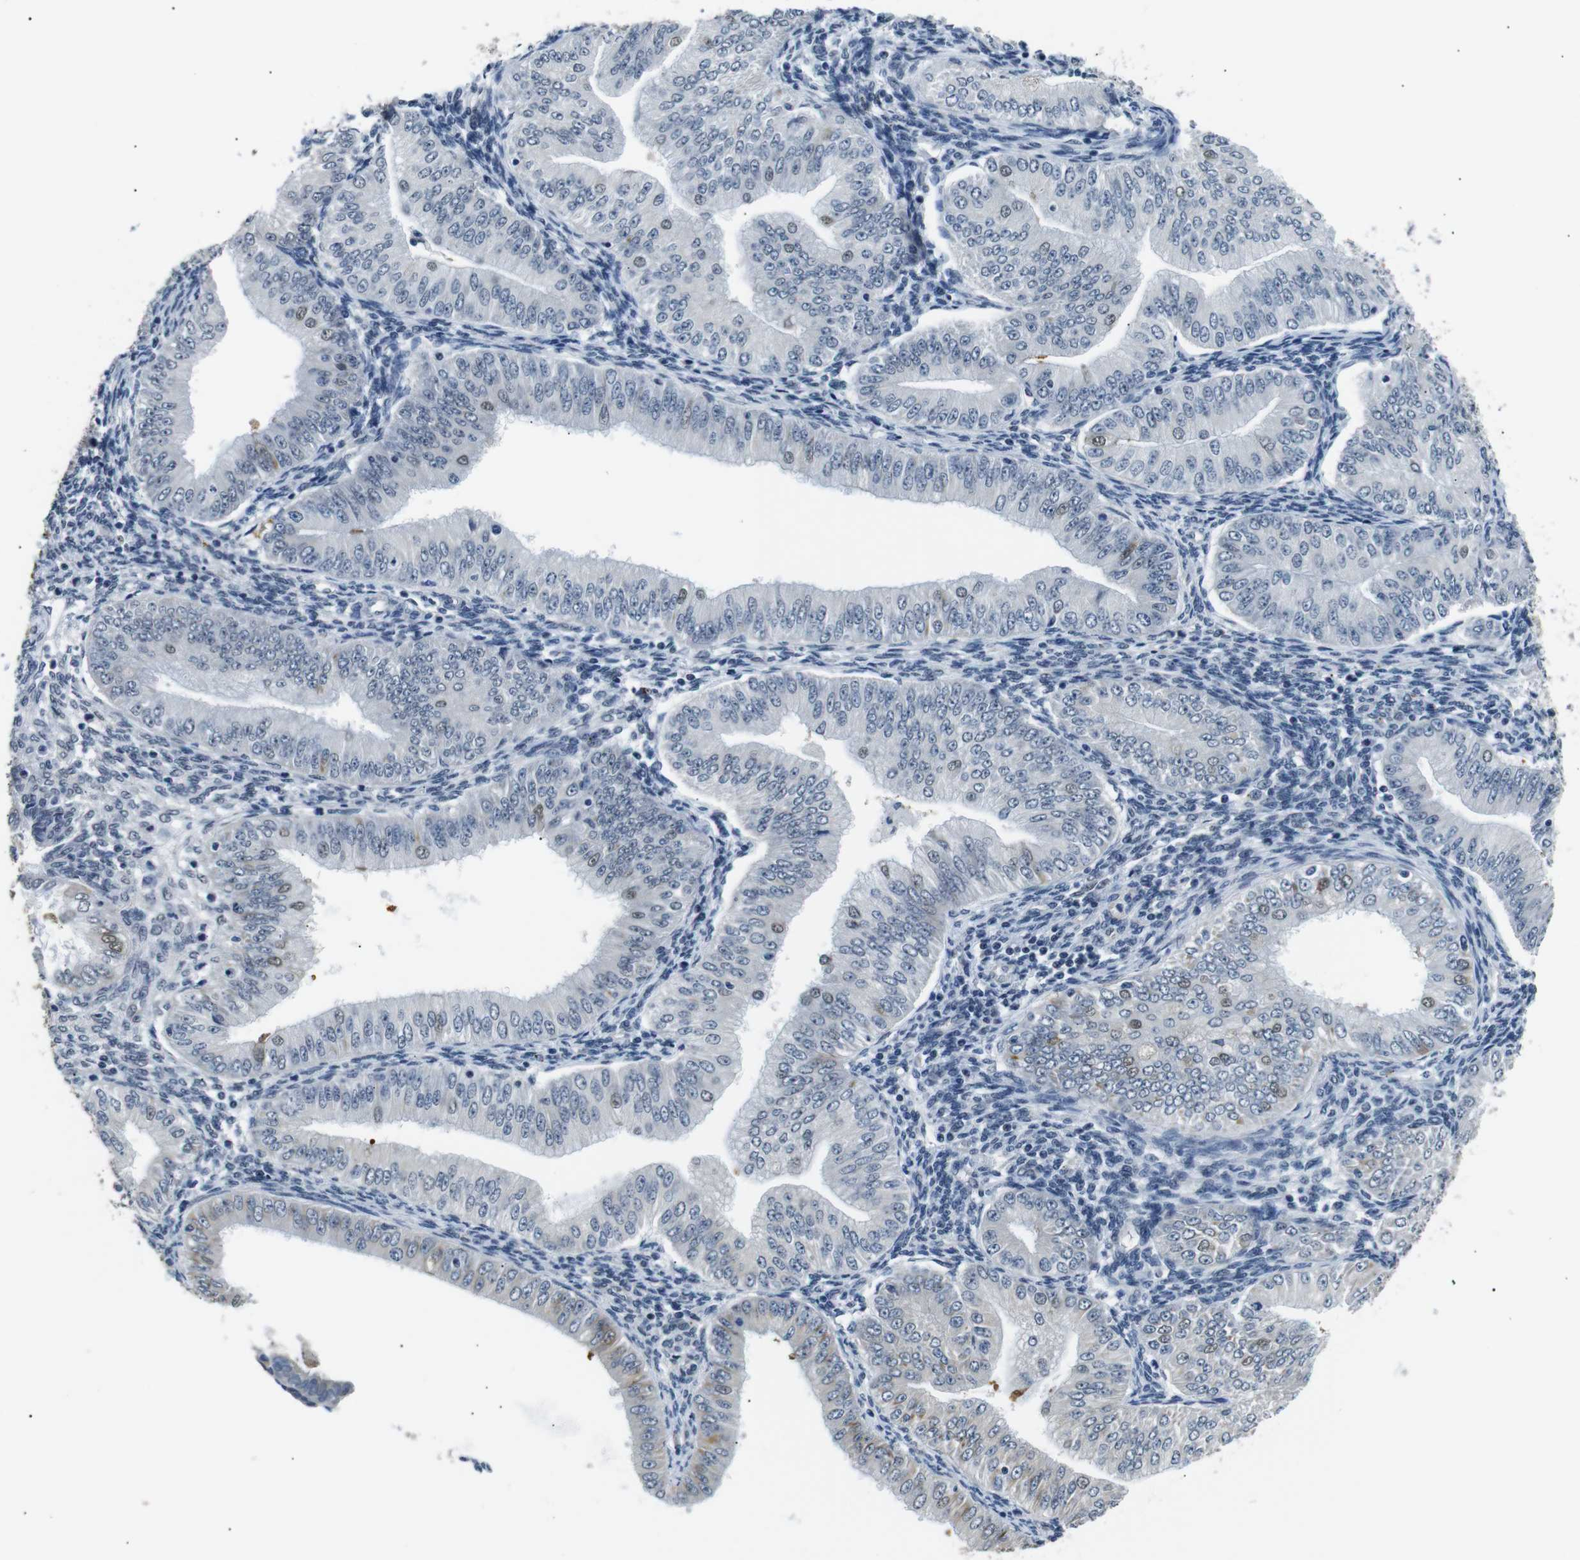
{"staining": {"intensity": "weak", "quantity": "<25%", "location": "nuclear"}, "tissue": "endometrial cancer", "cell_type": "Tumor cells", "image_type": "cancer", "snomed": [{"axis": "morphology", "description": "Normal tissue, NOS"}, {"axis": "morphology", "description": "Adenocarcinoma, NOS"}, {"axis": "topography", "description": "Endometrium"}], "caption": "This histopathology image is of endometrial cancer (adenocarcinoma) stained with IHC to label a protein in brown with the nuclei are counter-stained blue. There is no staining in tumor cells. Nuclei are stained in blue.", "gene": "TAFA1", "patient": {"sex": "female", "age": 53}}